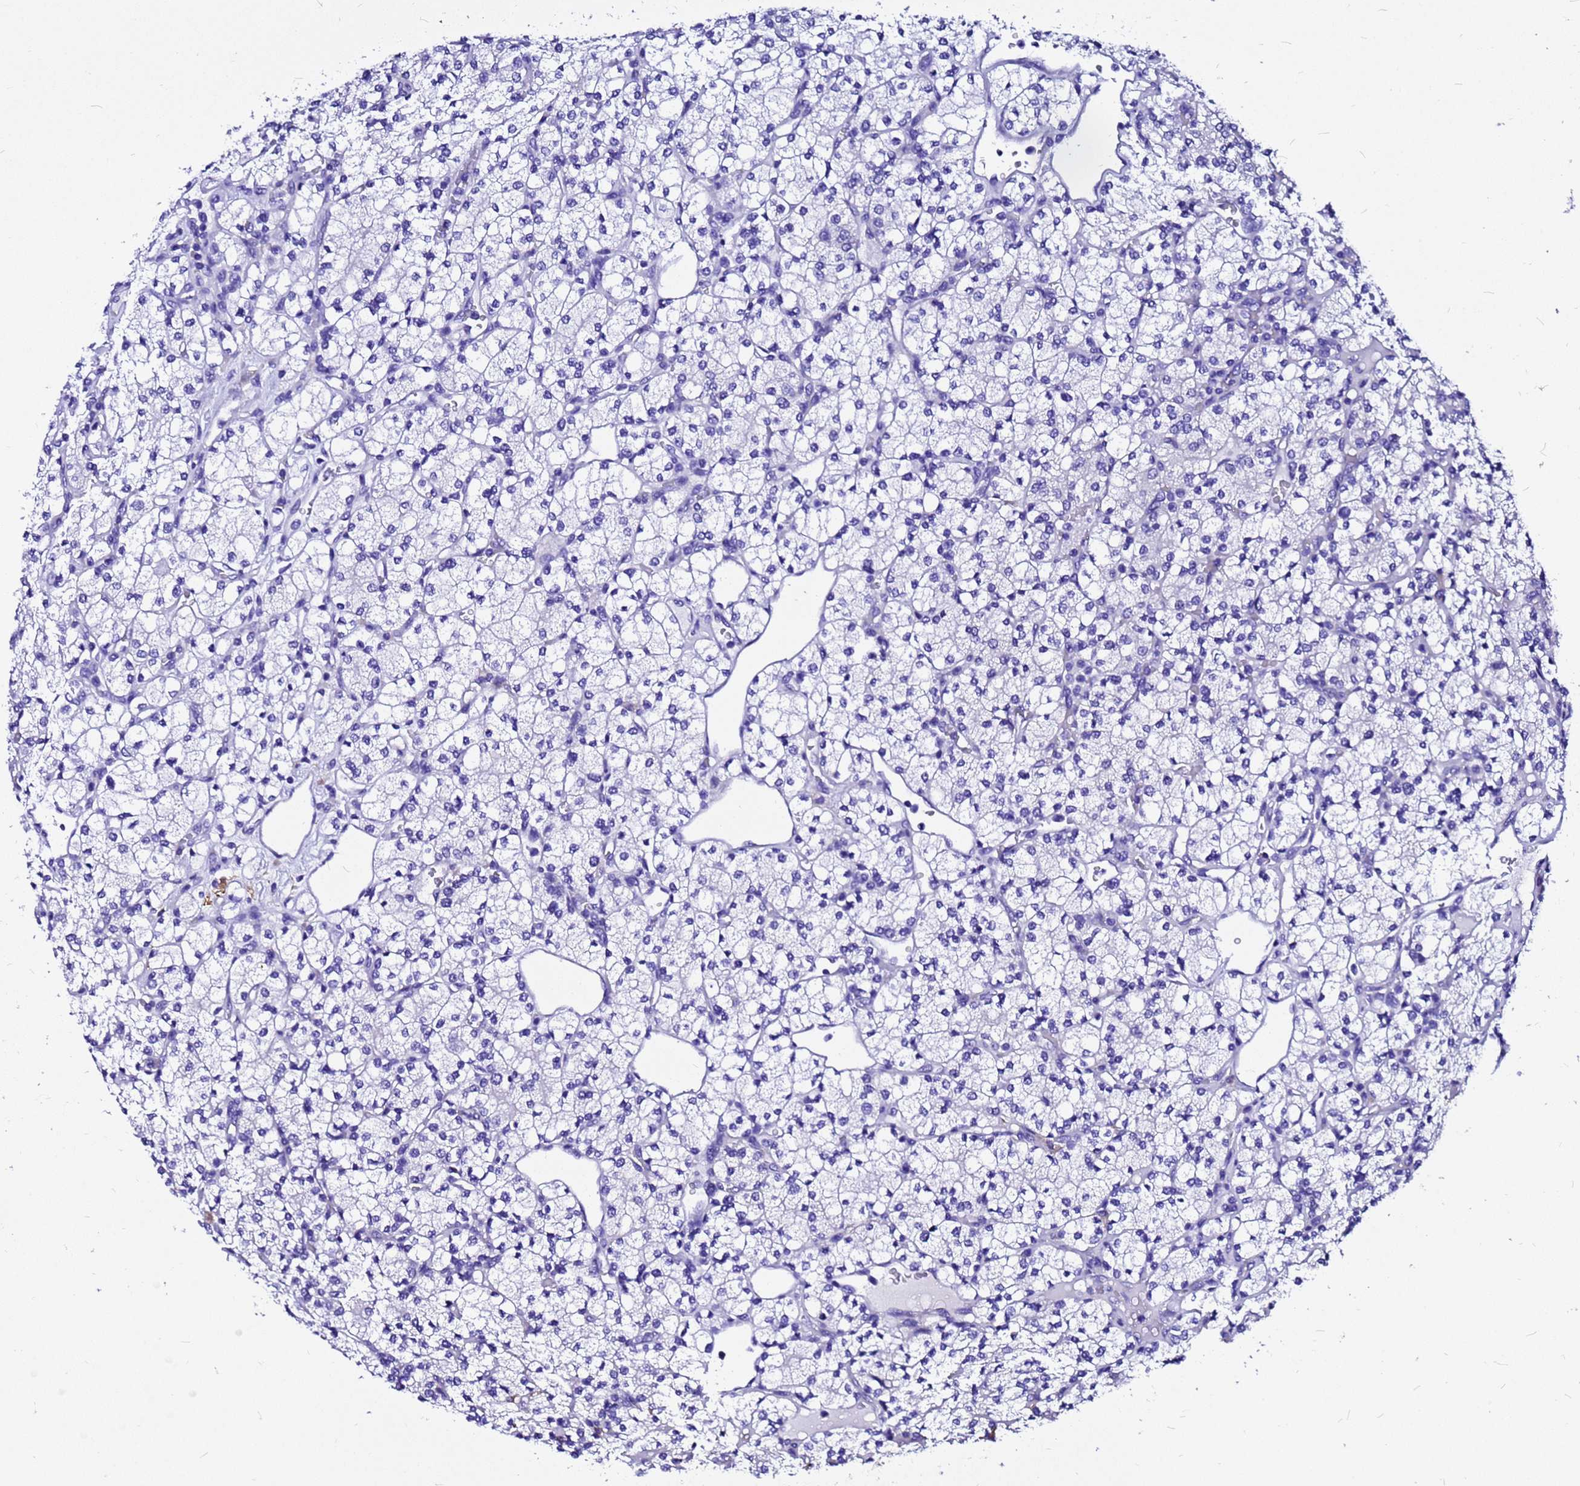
{"staining": {"intensity": "negative", "quantity": "none", "location": "none"}, "tissue": "renal cancer", "cell_type": "Tumor cells", "image_type": "cancer", "snomed": [{"axis": "morphology", "description": "Adenocarcinoma, NOS"}, {"axis": "topography", "description": "Kidney"}], "caption": "A histopathology image of human adenocarcinoma (renal) is negative for staining in tumor cells. (DAB (3,3'-diaminobenzidine) immunohistochemistry, high magnification).", "gene": "HERC4", "patient": {"sex": "male", "age": 77}}